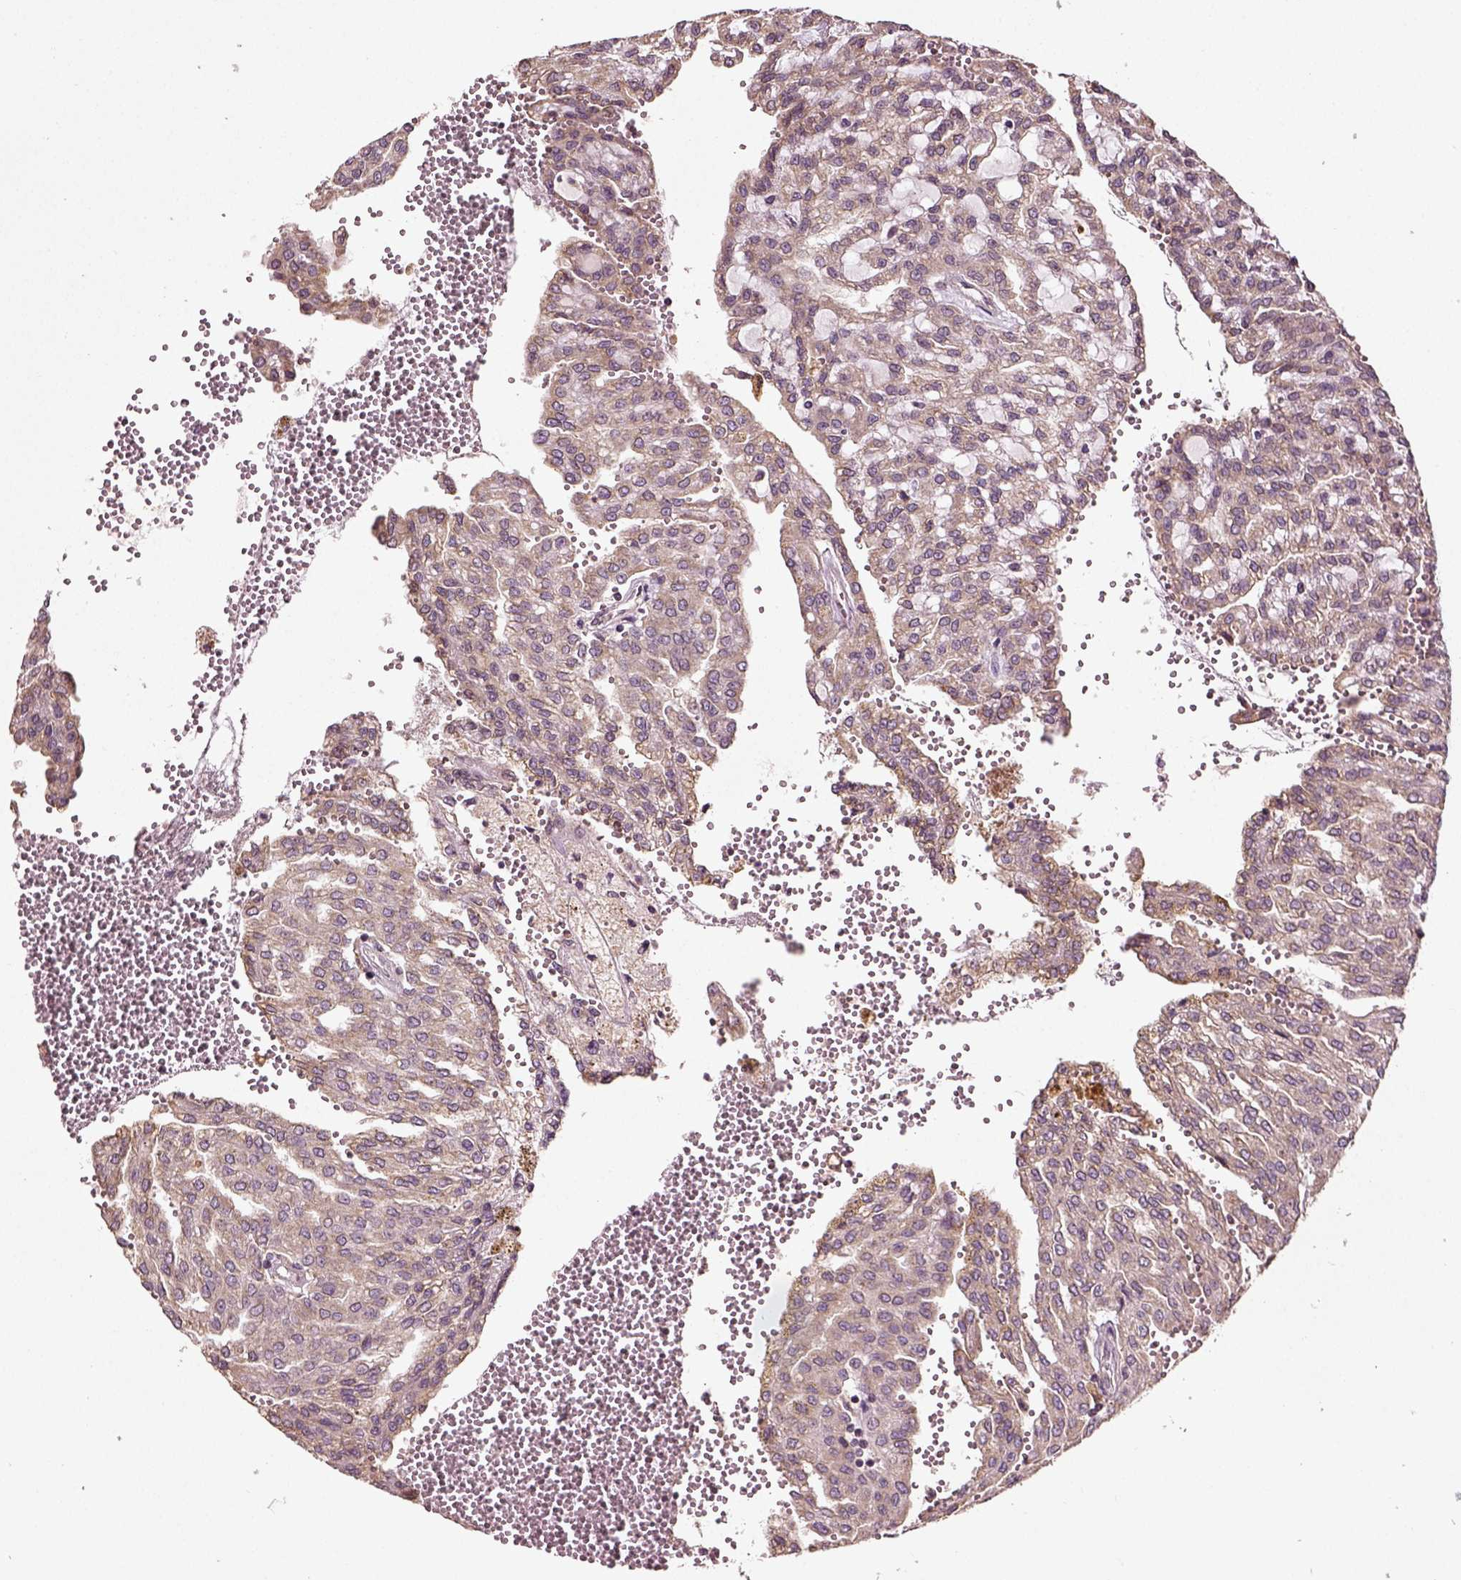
{"staining": {"intensity": "weak", "quantity": "<25%", "location": "cytoplasmic/membranous"}, "tissue": "renal cancer", "cell_type": "Tumor cells", "image_type": "cancer", "snomed": [{"axis": "morphology", "description": "Adenocarcinoma, NOS"}, {"axis": "topography", "description": "Kidney"}], "caption": "The immunohistochemistry image has no significant expression in tumor cells of renal cancer (adenocarcinoma) tissue.", "gene": "ERV3-1", "patient": {"sex": "male", "age": 63}}